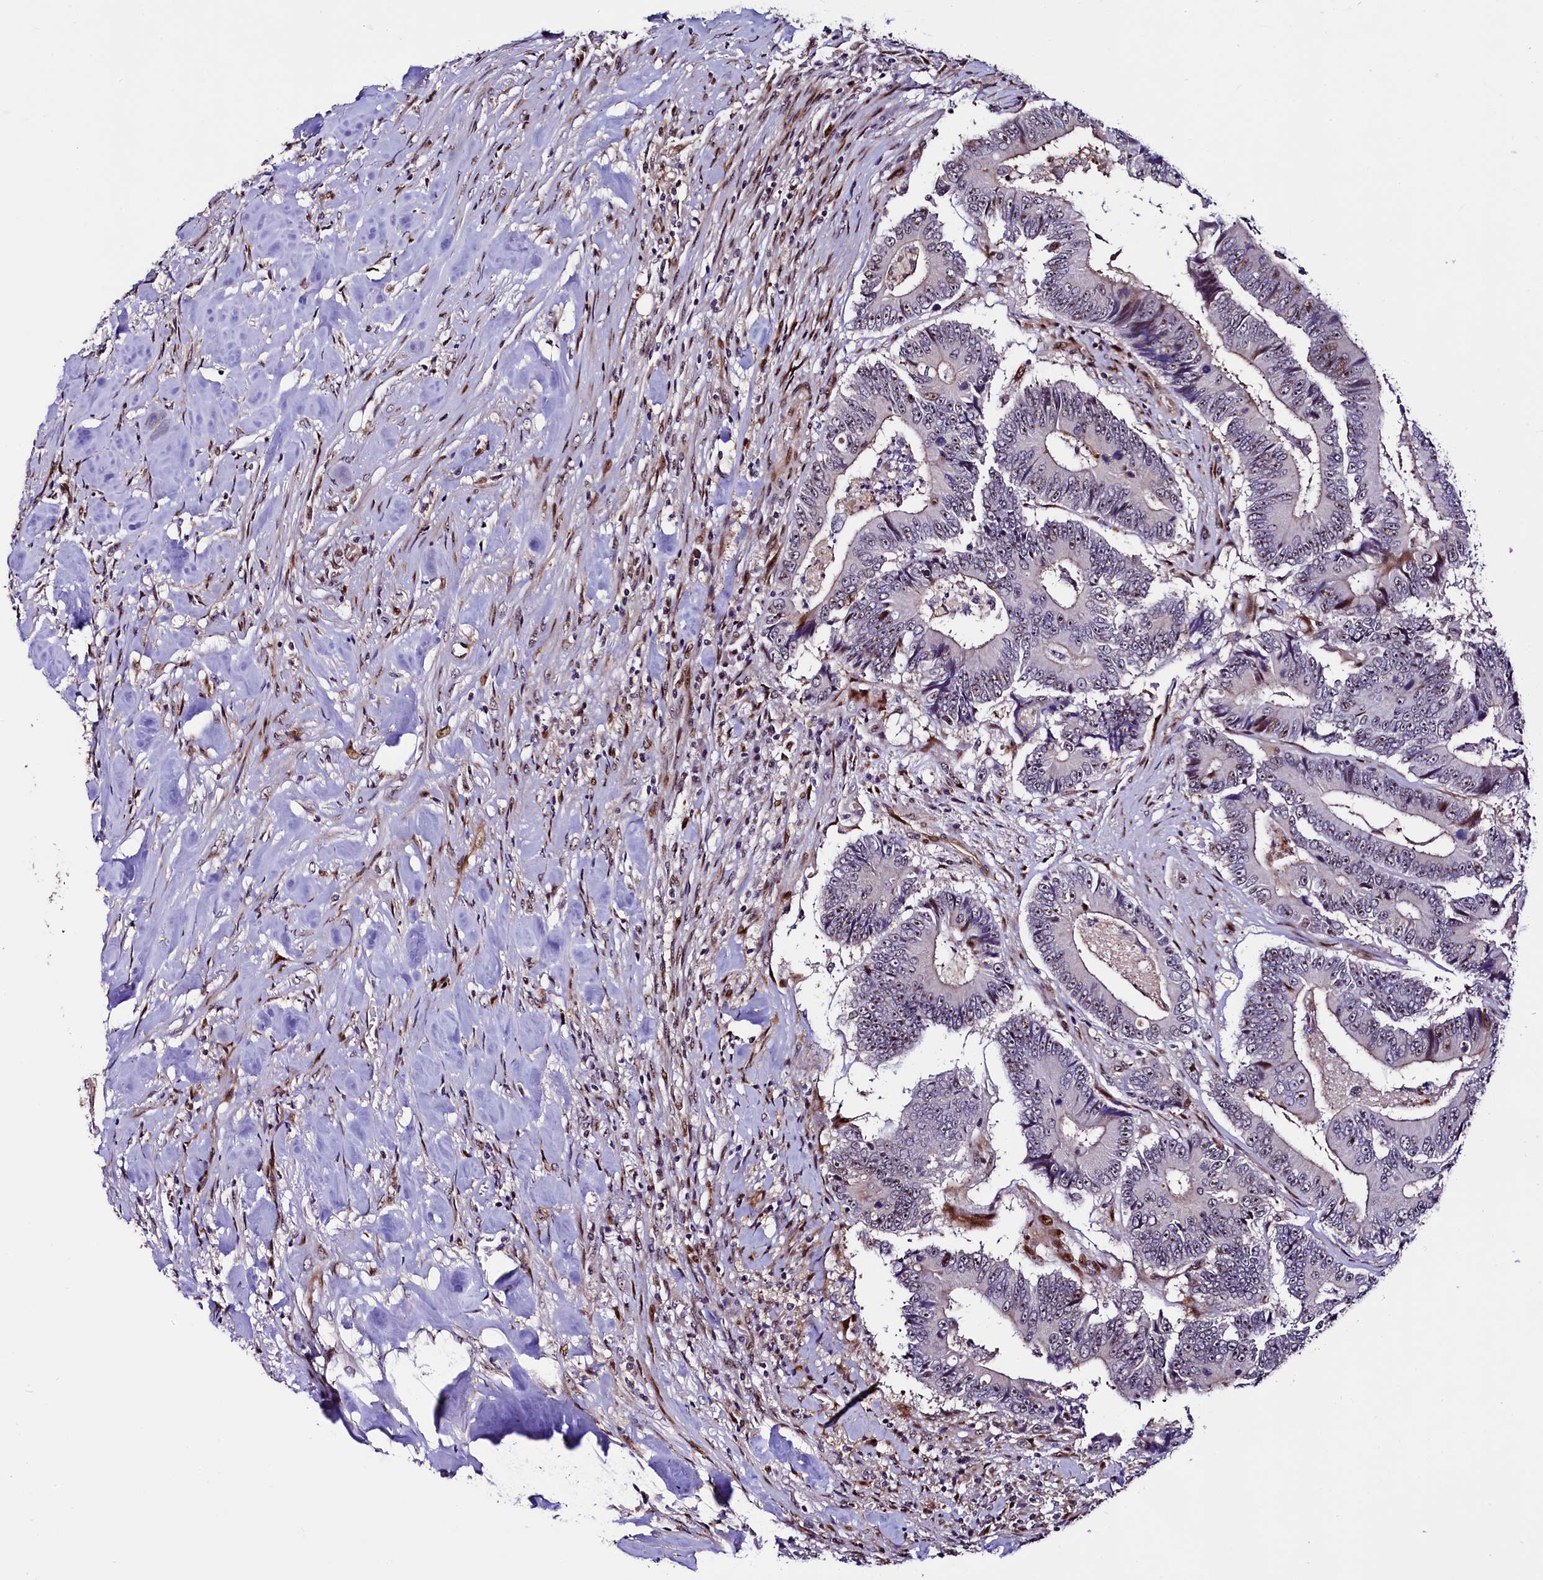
{"staining": {"intensity": "moderate", "quantity": "25%-75%", "location": "nuclear"}, "tissue": "colorectal cancer", "cell_type": "Tumor cells", "image_type": "cancer", "snomed": [{"axis": "morphology", "description": "Adenocarcinoma, NOS"}, {"axis": "topography", "description": "Colon"}], "caption": "Colorectal cancer (adenocarcinoma) tissue reveals moderate nuclear positivity in about 25%-75% of tumor cells", "gene": "TRMT112", "patient": {"sex": "male", "age": 83}}